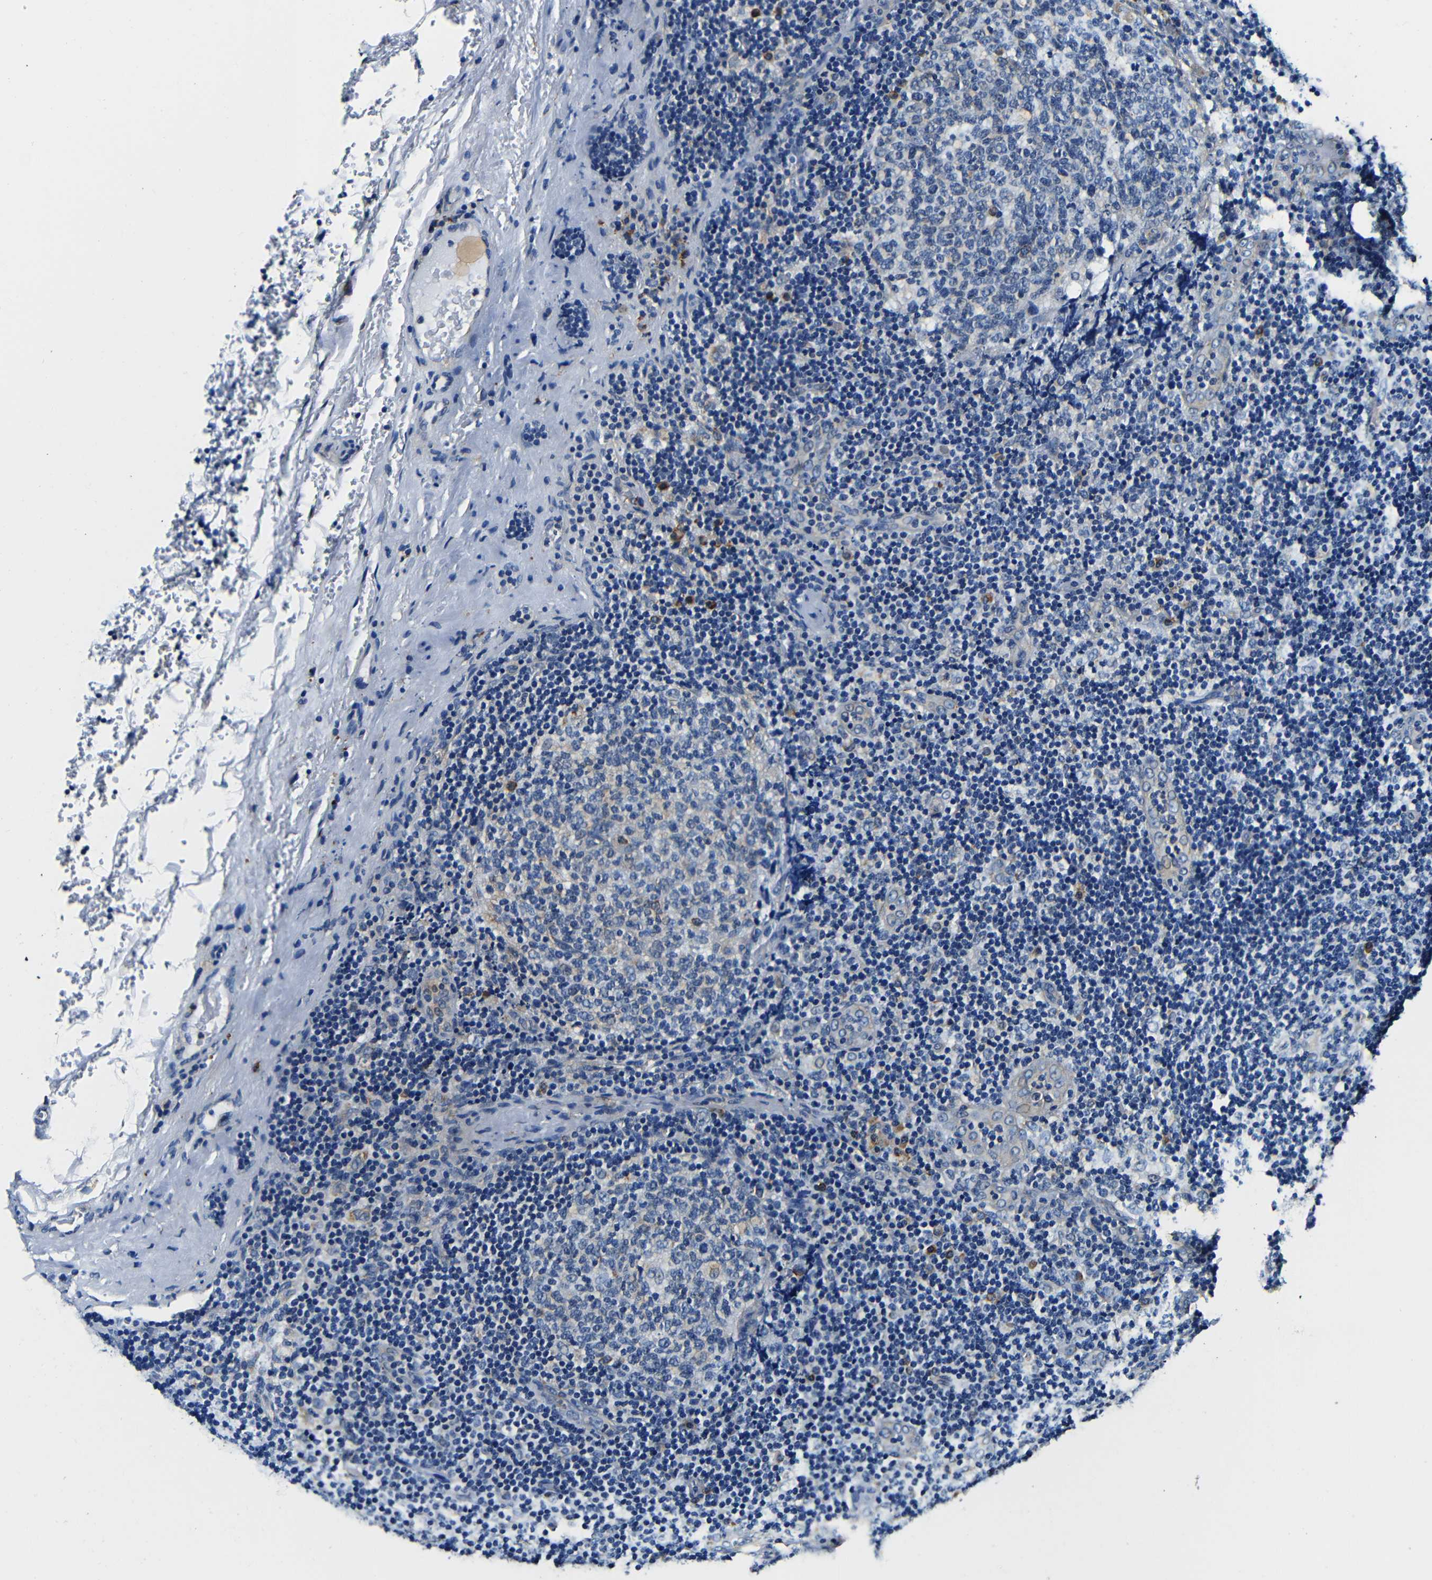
{"staining": {"intensity": "strong", "quantity": "<25%", "location": "cytoplasmic/membranous"}, "tissue": "lymph node", "cell_type": "Germinal center cells", "image_type": "normal", "snomed": [{"axis": "morphology", "description": "Normal tissue, NOS"}, {"axis": "topography", "description": "Lymph node"}], "caption": "A brown stain shows strong cytoplasmic/membranous positivity of a protein in germinal center cells of benign lymph node. (DAB IHC, brown staining for protein, blue staining for nuclei).", "gene": "RRBP1", "patient": {"sex": "female", "age": 14}}